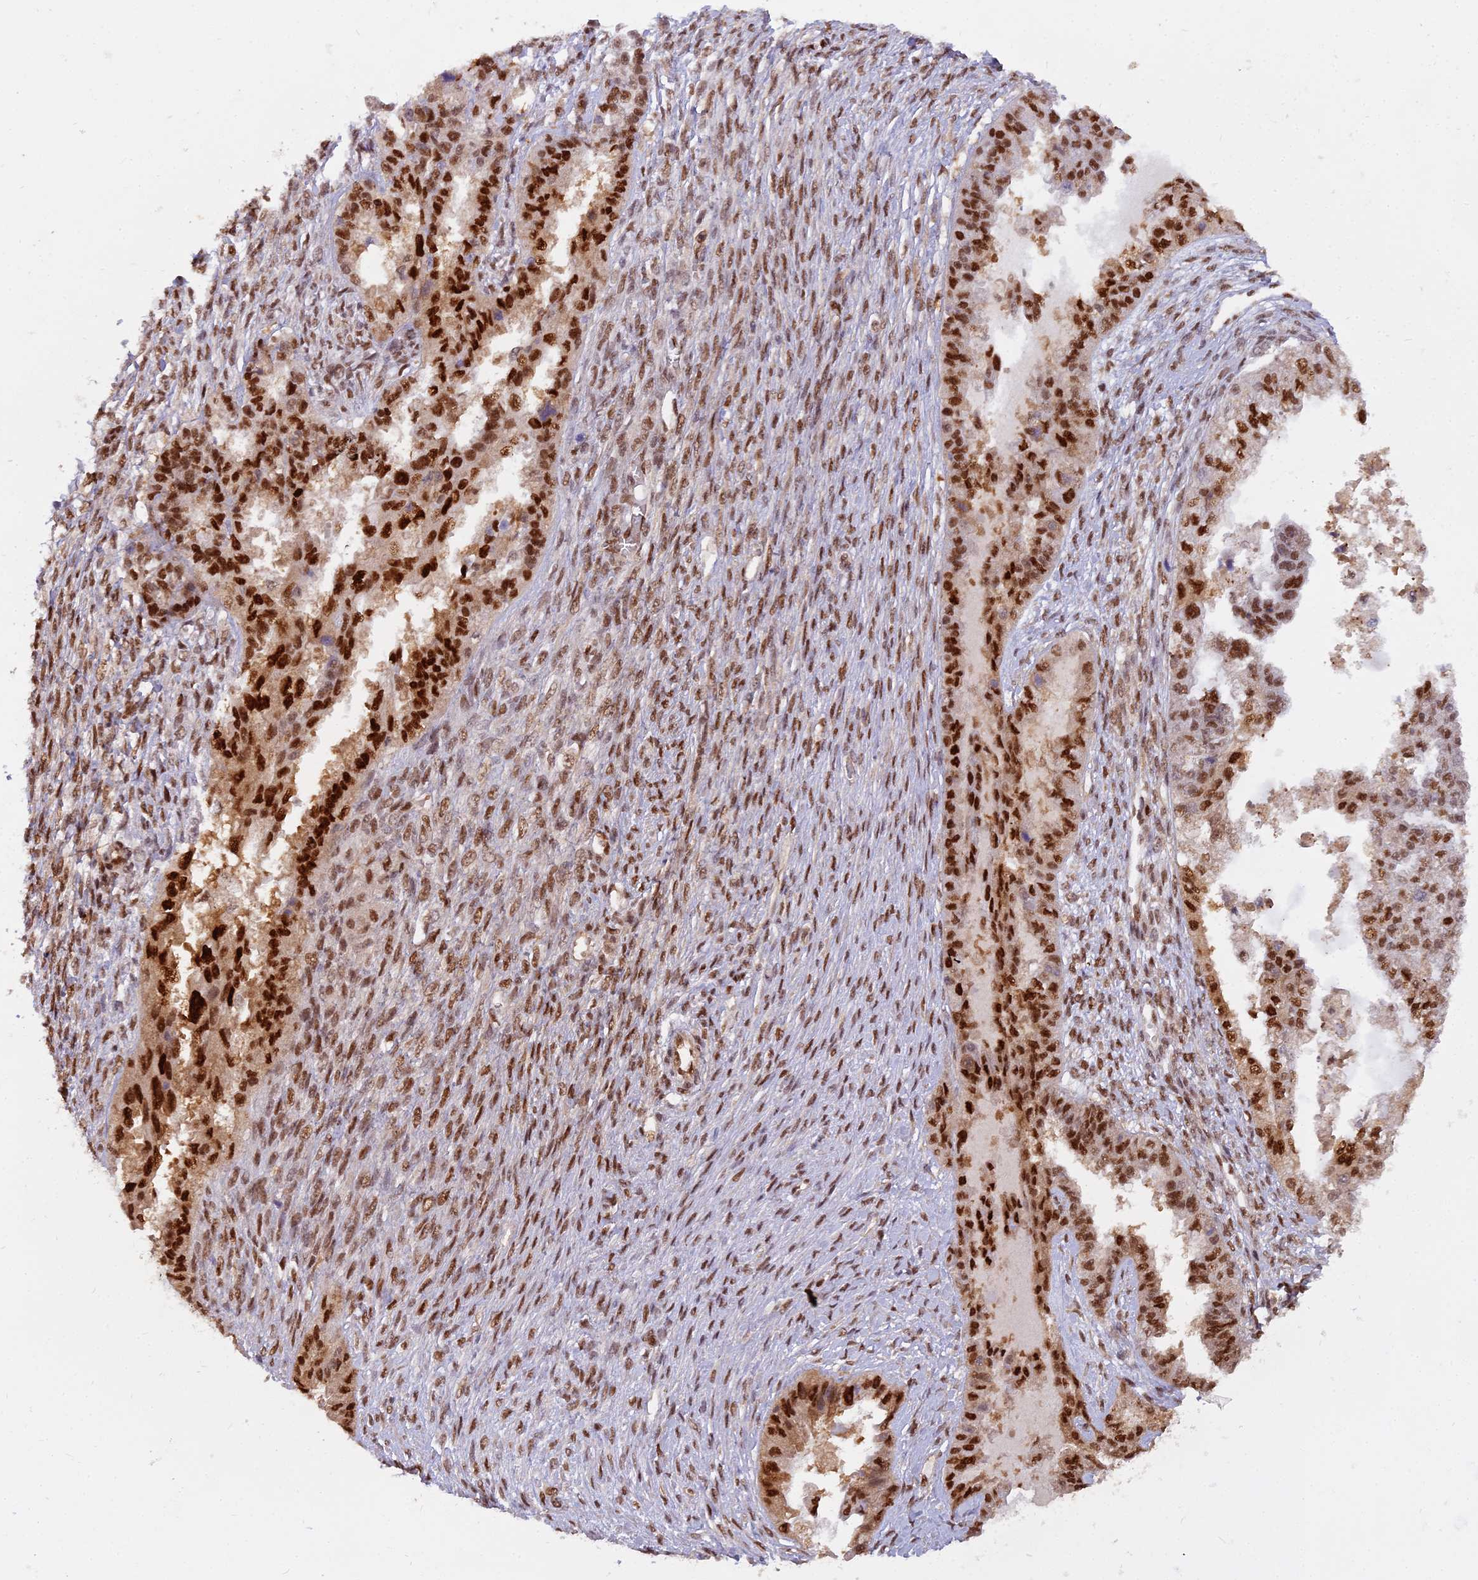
{"staining": {"intensity": "strong", "quantity": ">75%", "location": "nuclear"}, "tissue": "ovarian cancer", "cell_type": "Tumor cells", "image_type": "cancer", "snomed": [{"axis": "morphology", "description": "Cystadenocarcinoma, serous, NOS"}, {"axis": "topography", "description": "Ovary"}], "caption": "The histopathology image reveals immunohistochemical staining of ovarian cancer. There is strong nuclear expression is seen in about >75% of tumor cells.", "gene": "NPEPL1", "patient": {"sex": "female", "age": 58}}